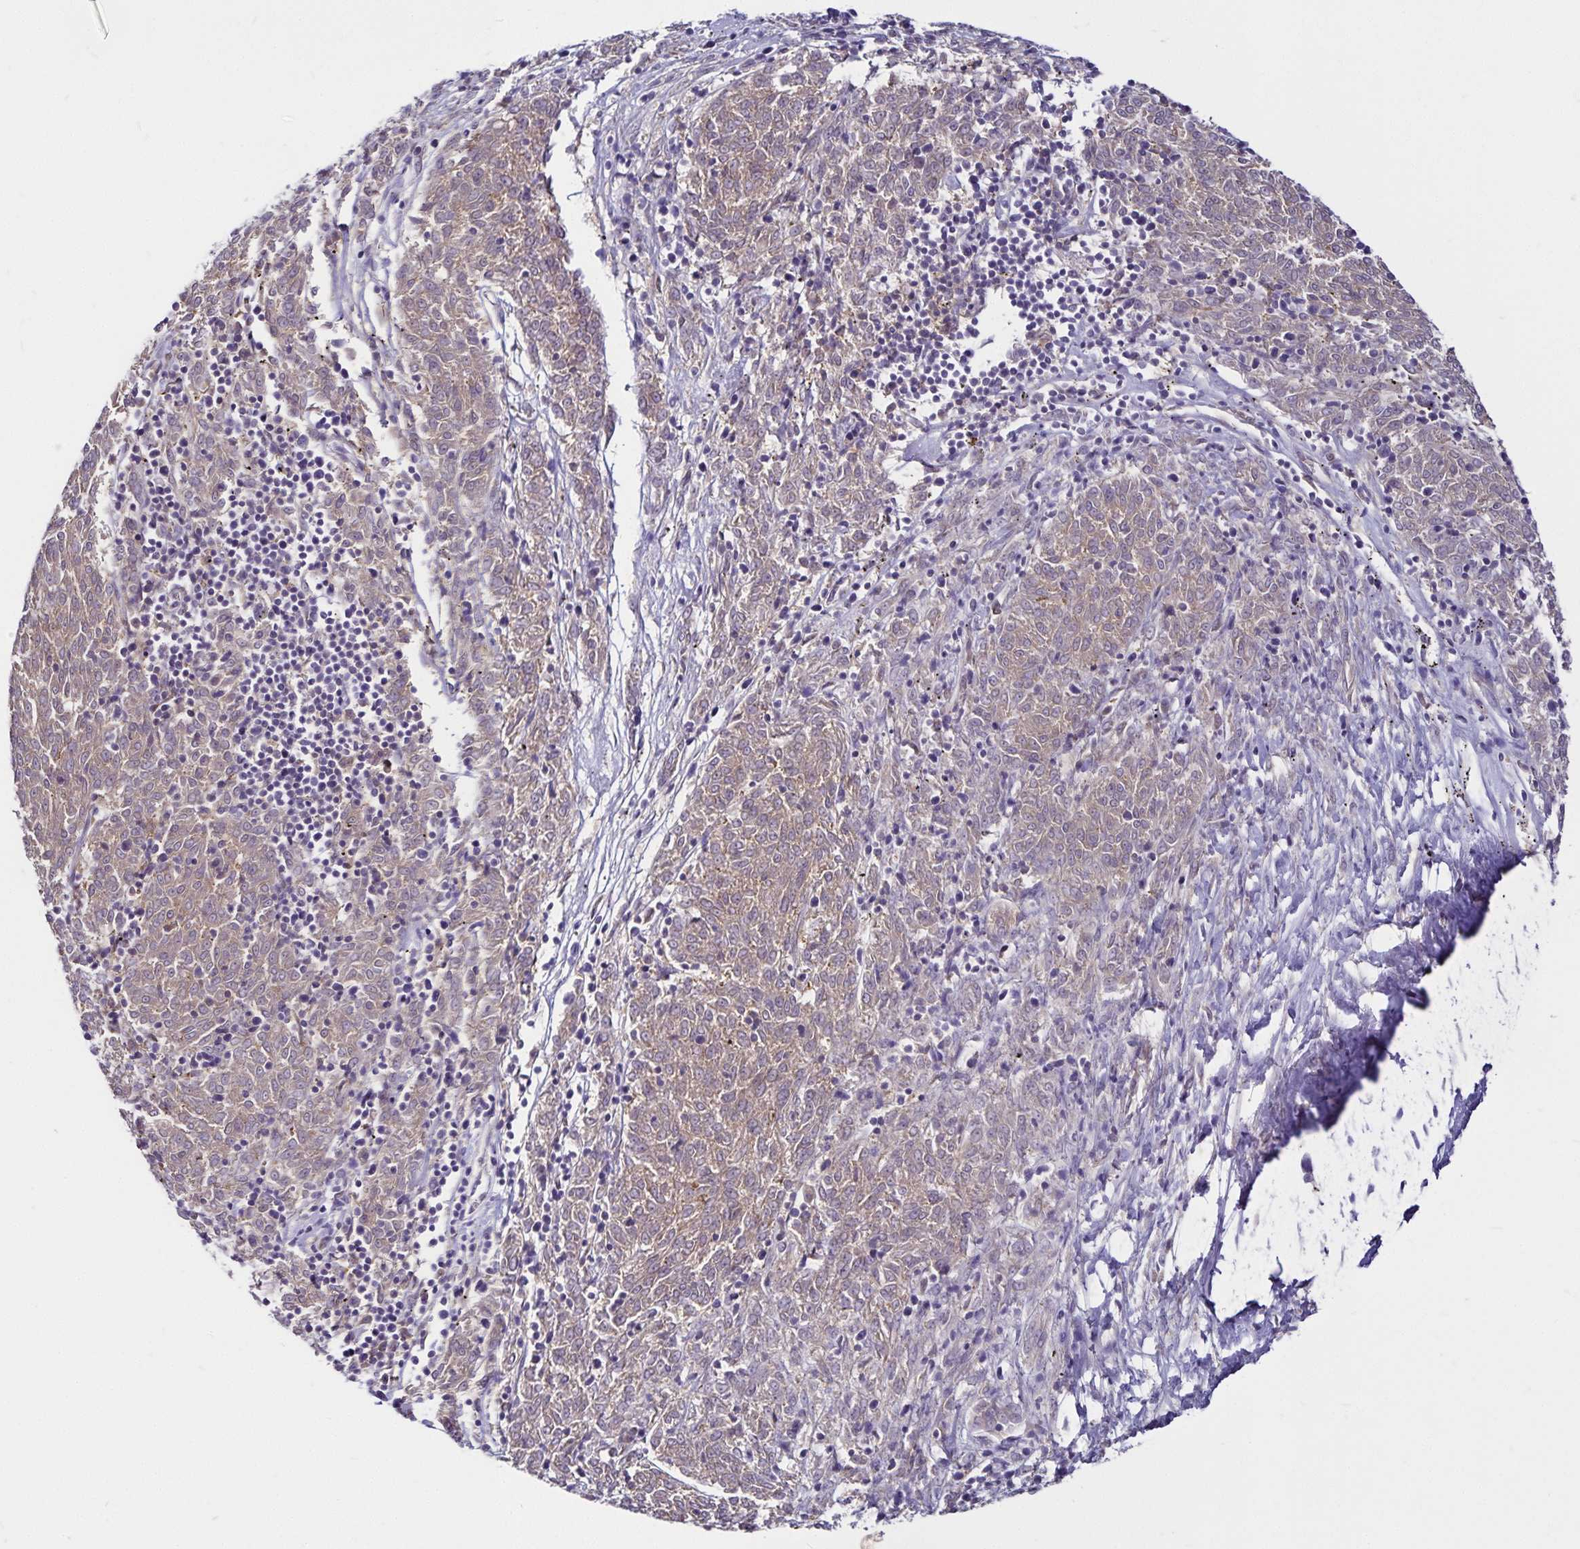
{"staining": {"intensity": "weak", "quantity": "<25%", "location": "cytoplasmic/membranous"}, "tissue": "melanoma", "cell_type": "Tumor cells", "image_type": "cancer", "snomed": [{"axis": "morphology", "description": "Malignant melanoma, NOS"}, {"axis": "topography", "description": "Skin"}], "caption": "This is a micrograph of IHC staining of malignant melanoma, which shows no expression in tumor cells. Brightfield microscopy of immunohistochemistry (IHC) stained with DAB (brown) and hematoxylin (blue), captured at high magnification.", "gene": "GNG12", "patient": {"sex": "female", "age": 72}}